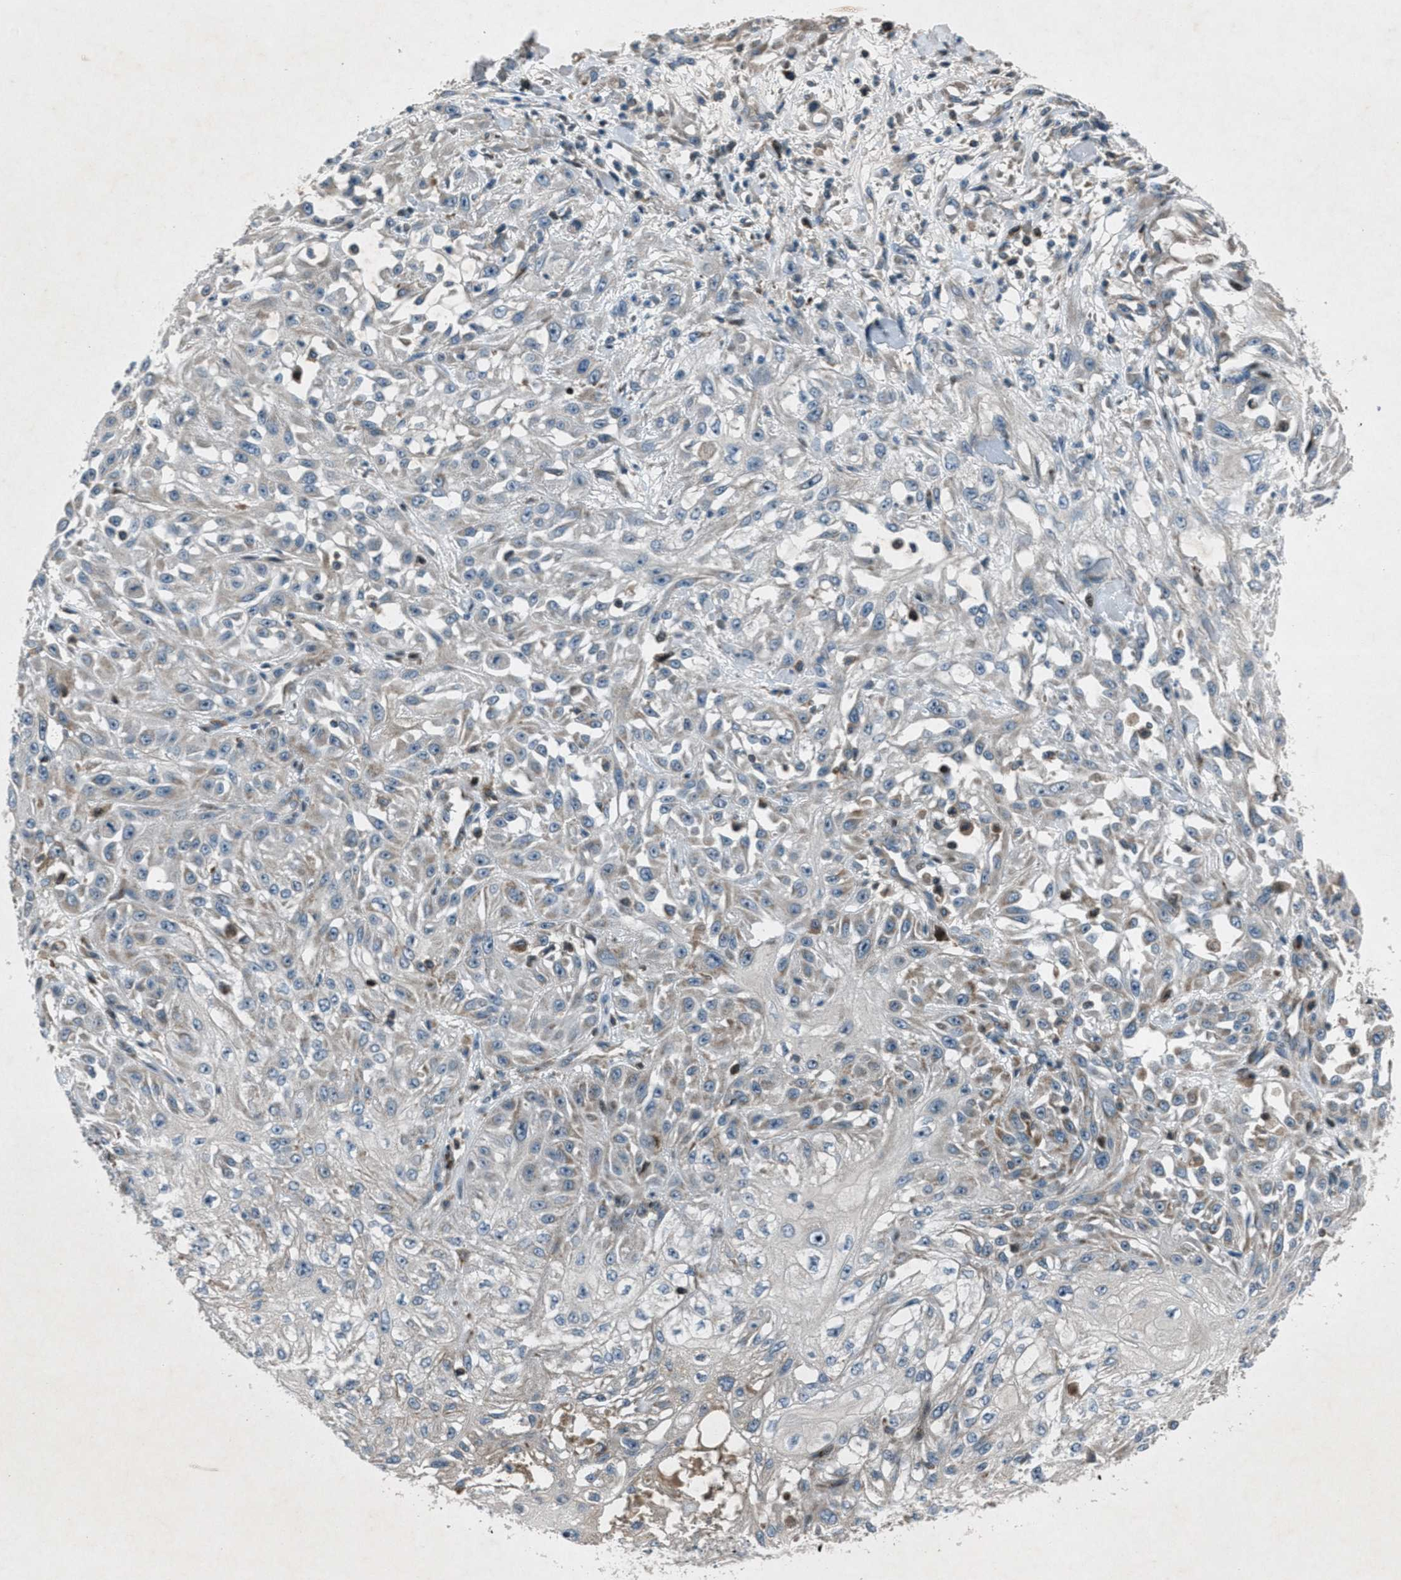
{"staining": {"intensity": "weak", "quantity": "<25%", "location": "nuclear"}, "tissue": "skin cancer", "cell_type": "Tumor cells", "image_type": "cancer", "snomed": [{"axis": "morphology", "description": "Squamous cell carcinoma, NOS"}, {"axis": "morphology", "description": "Squamous cell carcinoma, metastatic, NOS"}, {"axis": "topography", "description": "Skin"}, {"axis": "topography", "description": "Lymph node"}], "caption": "Tumor cells show no significant protein staining in skin cancer.", "gene": "CLEC2D", "patient": {"sex": "male", "age": 75}}